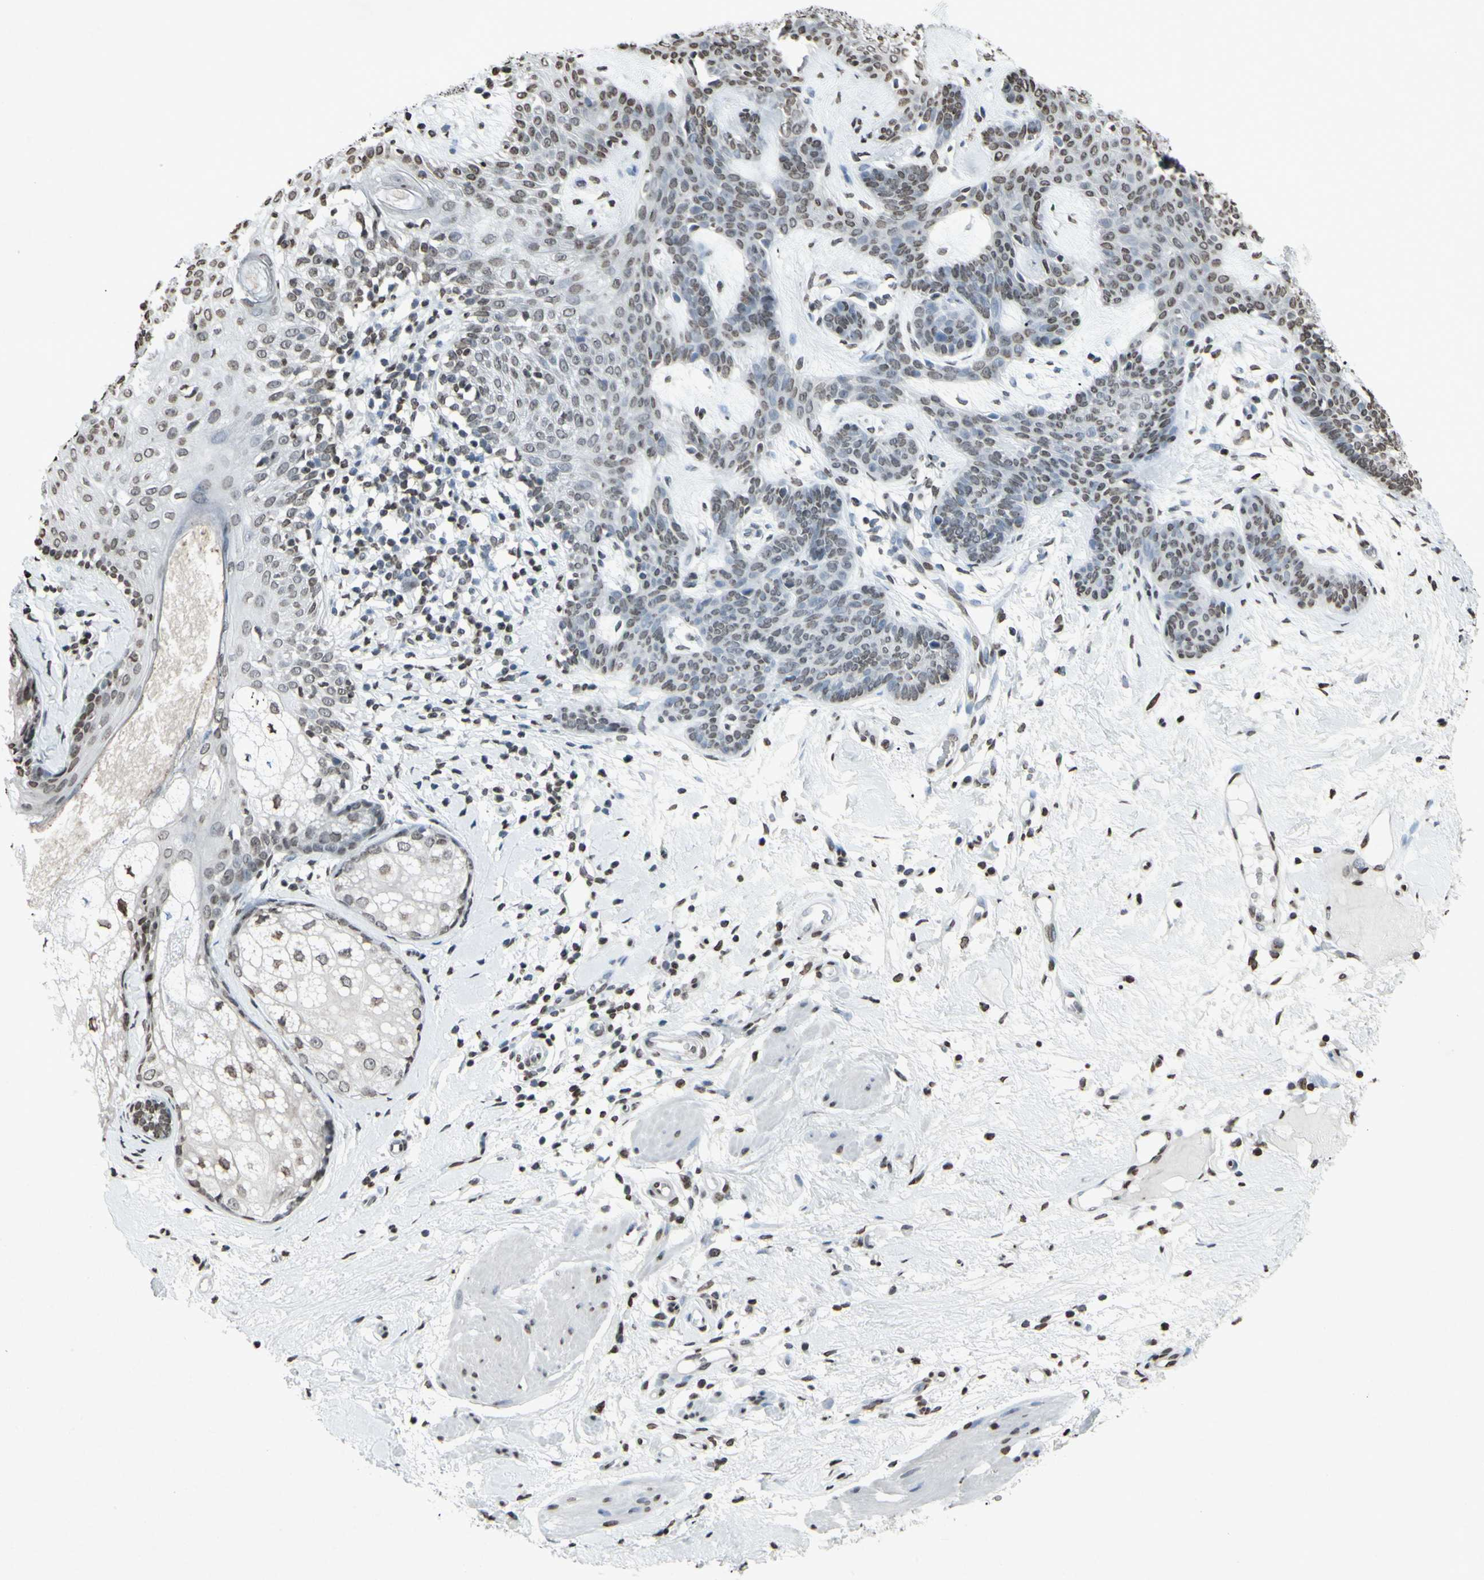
{"staining": {"intensity": "weak", "quantity": "<25%", "location": "nuclear"}, "tissue": "skin cancer", "cell_type": "Tumor cells", "image_type": "cancer", "snomed": [{"axis": "morphology", "description": "Developmental malformation"}, {"axis": "morphology", "description": "Basal cell carcinoma"}, {"axis": "topography", "description": "Skin"}], "caption": "The immunohistochemistry histopathology image has no significant staining in tumor cells of skin cancer (basal cell carcinoma) tissue.", "gene": "CD79B", "patient": {"sex": "female", "age": 62}}